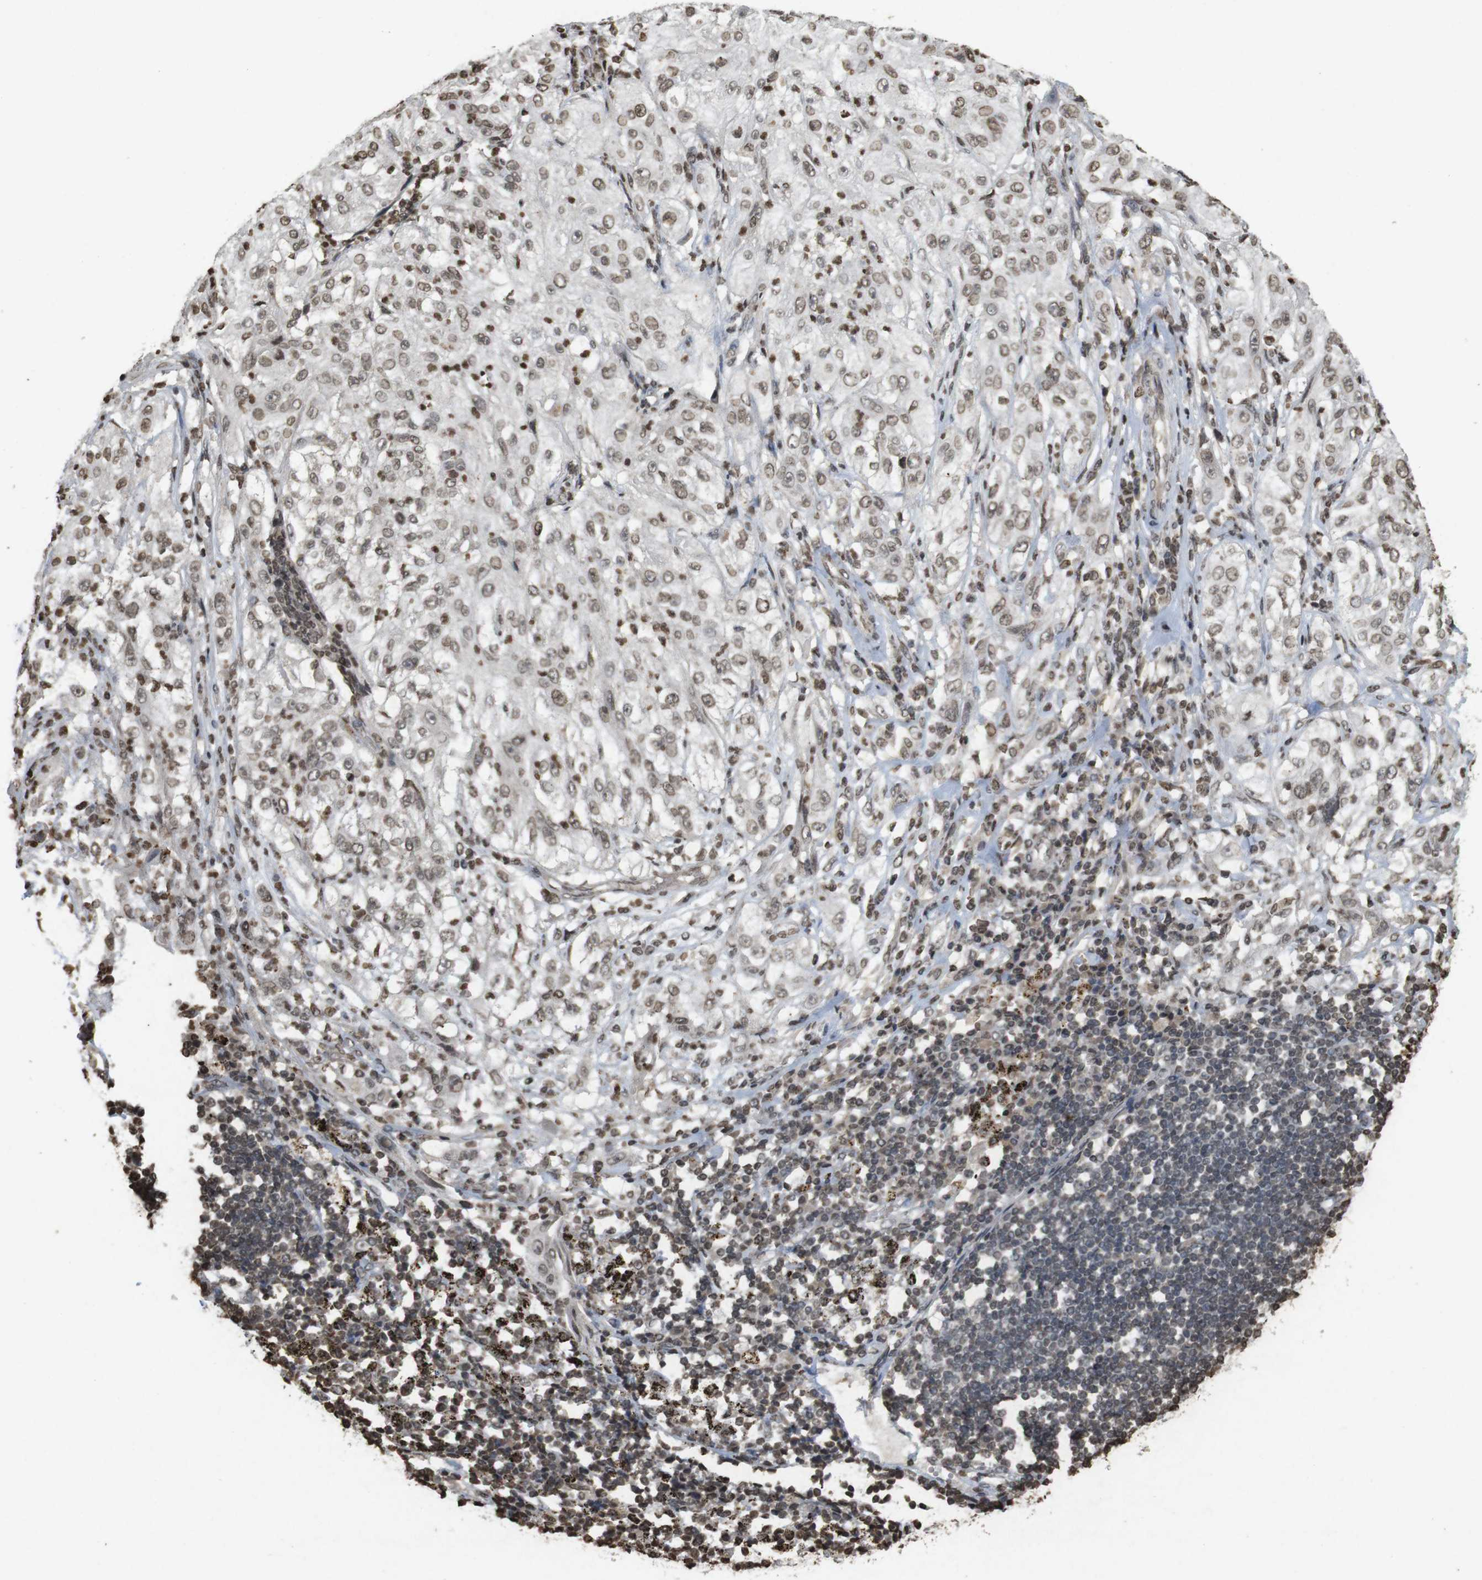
{"staining": {"intensity": "weak", "quantity": ">75%", "location": "nuclear"}, "tissue": "lung cancer", "cell_type": "Tumor cells", "image_type": "cancer", "snomed": [{"axis": "morphology", "description": "Inflammation, NOS"}, {"axis": "morphology", "description": "Squamous cell carcinoma, NOS"}, {"axis": "topography", "description": "Lymph node"}, {"axis": "topography", "description": "Soft tissue"}, {"axis": "topography", "description": "Lung"}], "caption": "Human lung cancer stained for a protein (brown) shows weak nuclear positive positivity in about >75% of tumor cells.", "gene": "ORC4", "patient": {"sex": "male", "age": 66}}